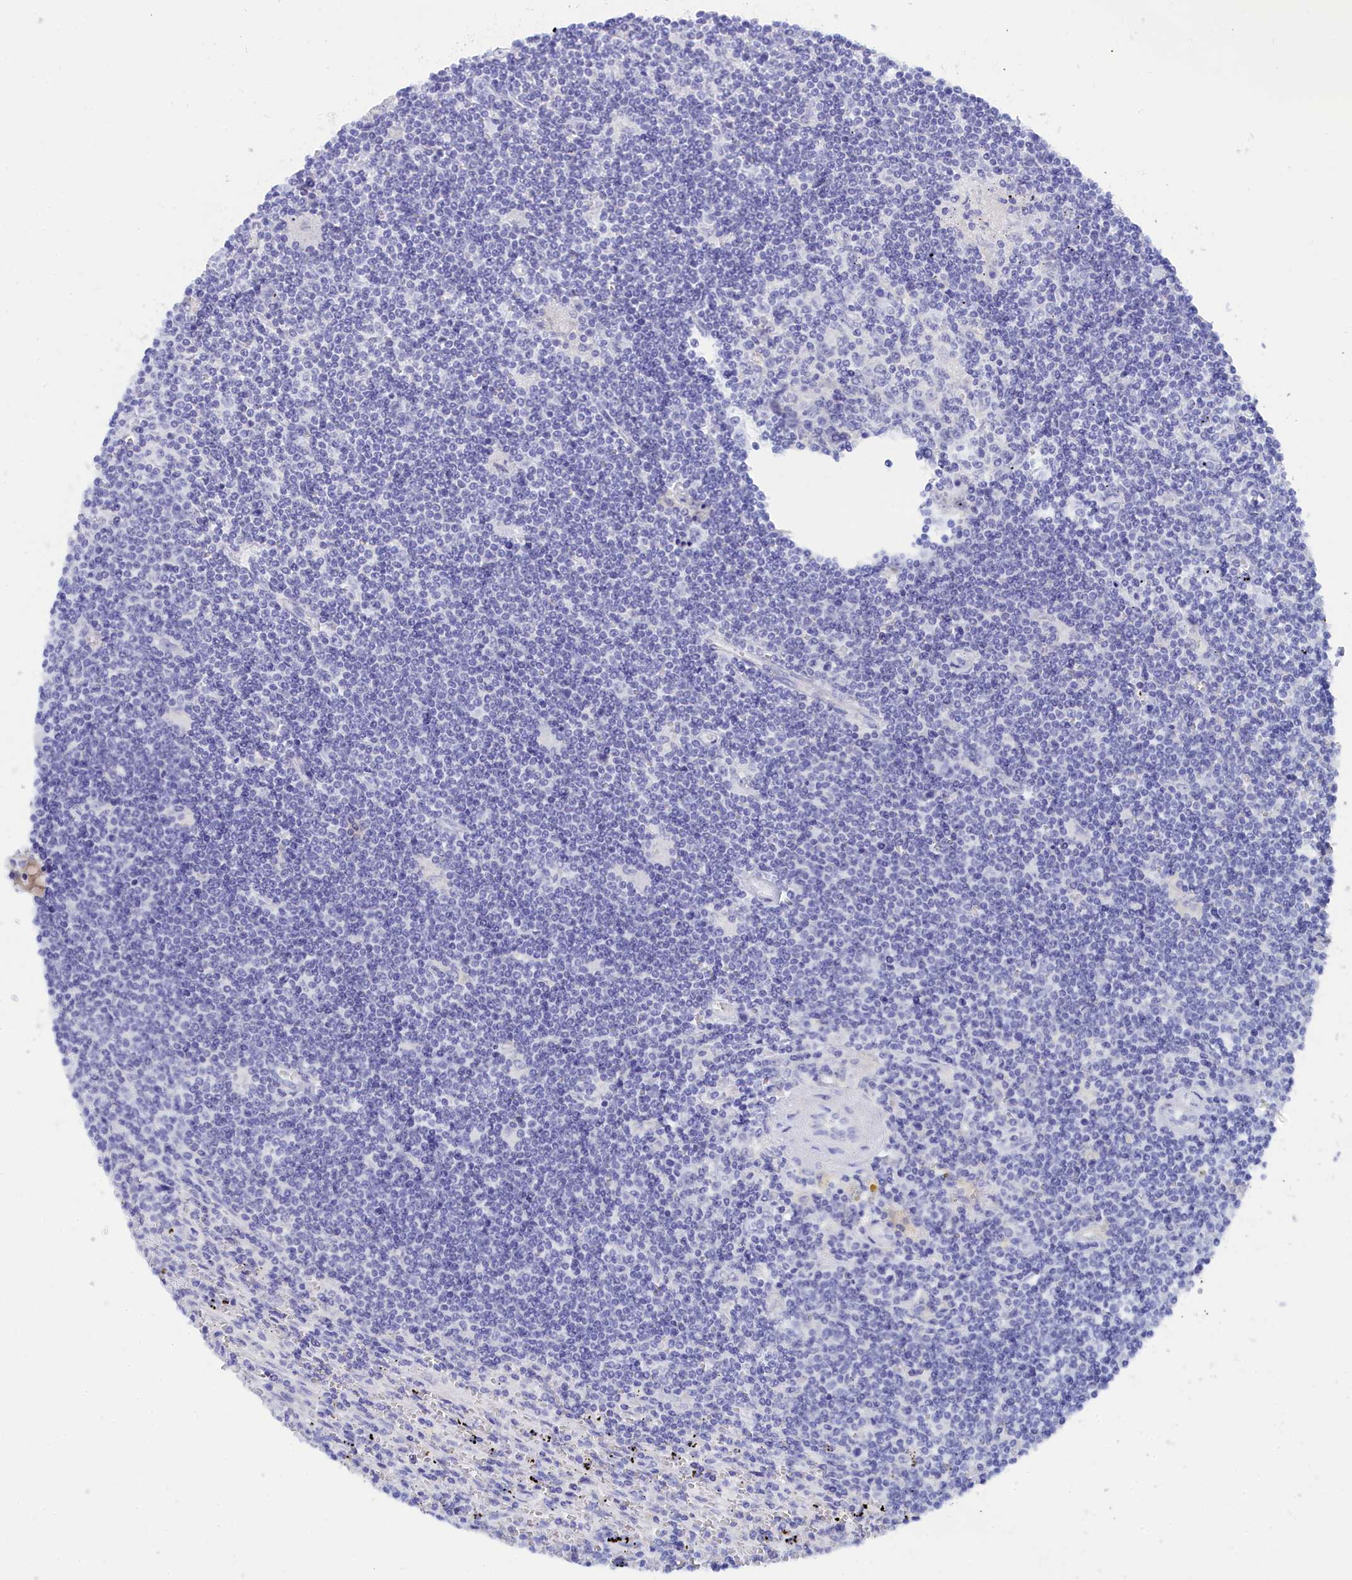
{"staining": {"intensity": "negative", "quantity": "none", "location": "none"}, "tissue": "lymphoma", "cell_type": "Tumor cells", "image_type": "cancer", "snomed": [{"axis": "morphology", "description": "Malignant lymphoma, non-Hodgkin's type, Low grade"}, {"axis": "topography", "description": "Spleen"}], "caption": "Immunohistochemistry of human malignant lymphoma, non-Hodgkin's type (low-grade) exhibits no positivity in tumor cells. Nuclei are stained in blue.", "gene": "TRIM10", "patient": {"sex": "male", "age": 76}}